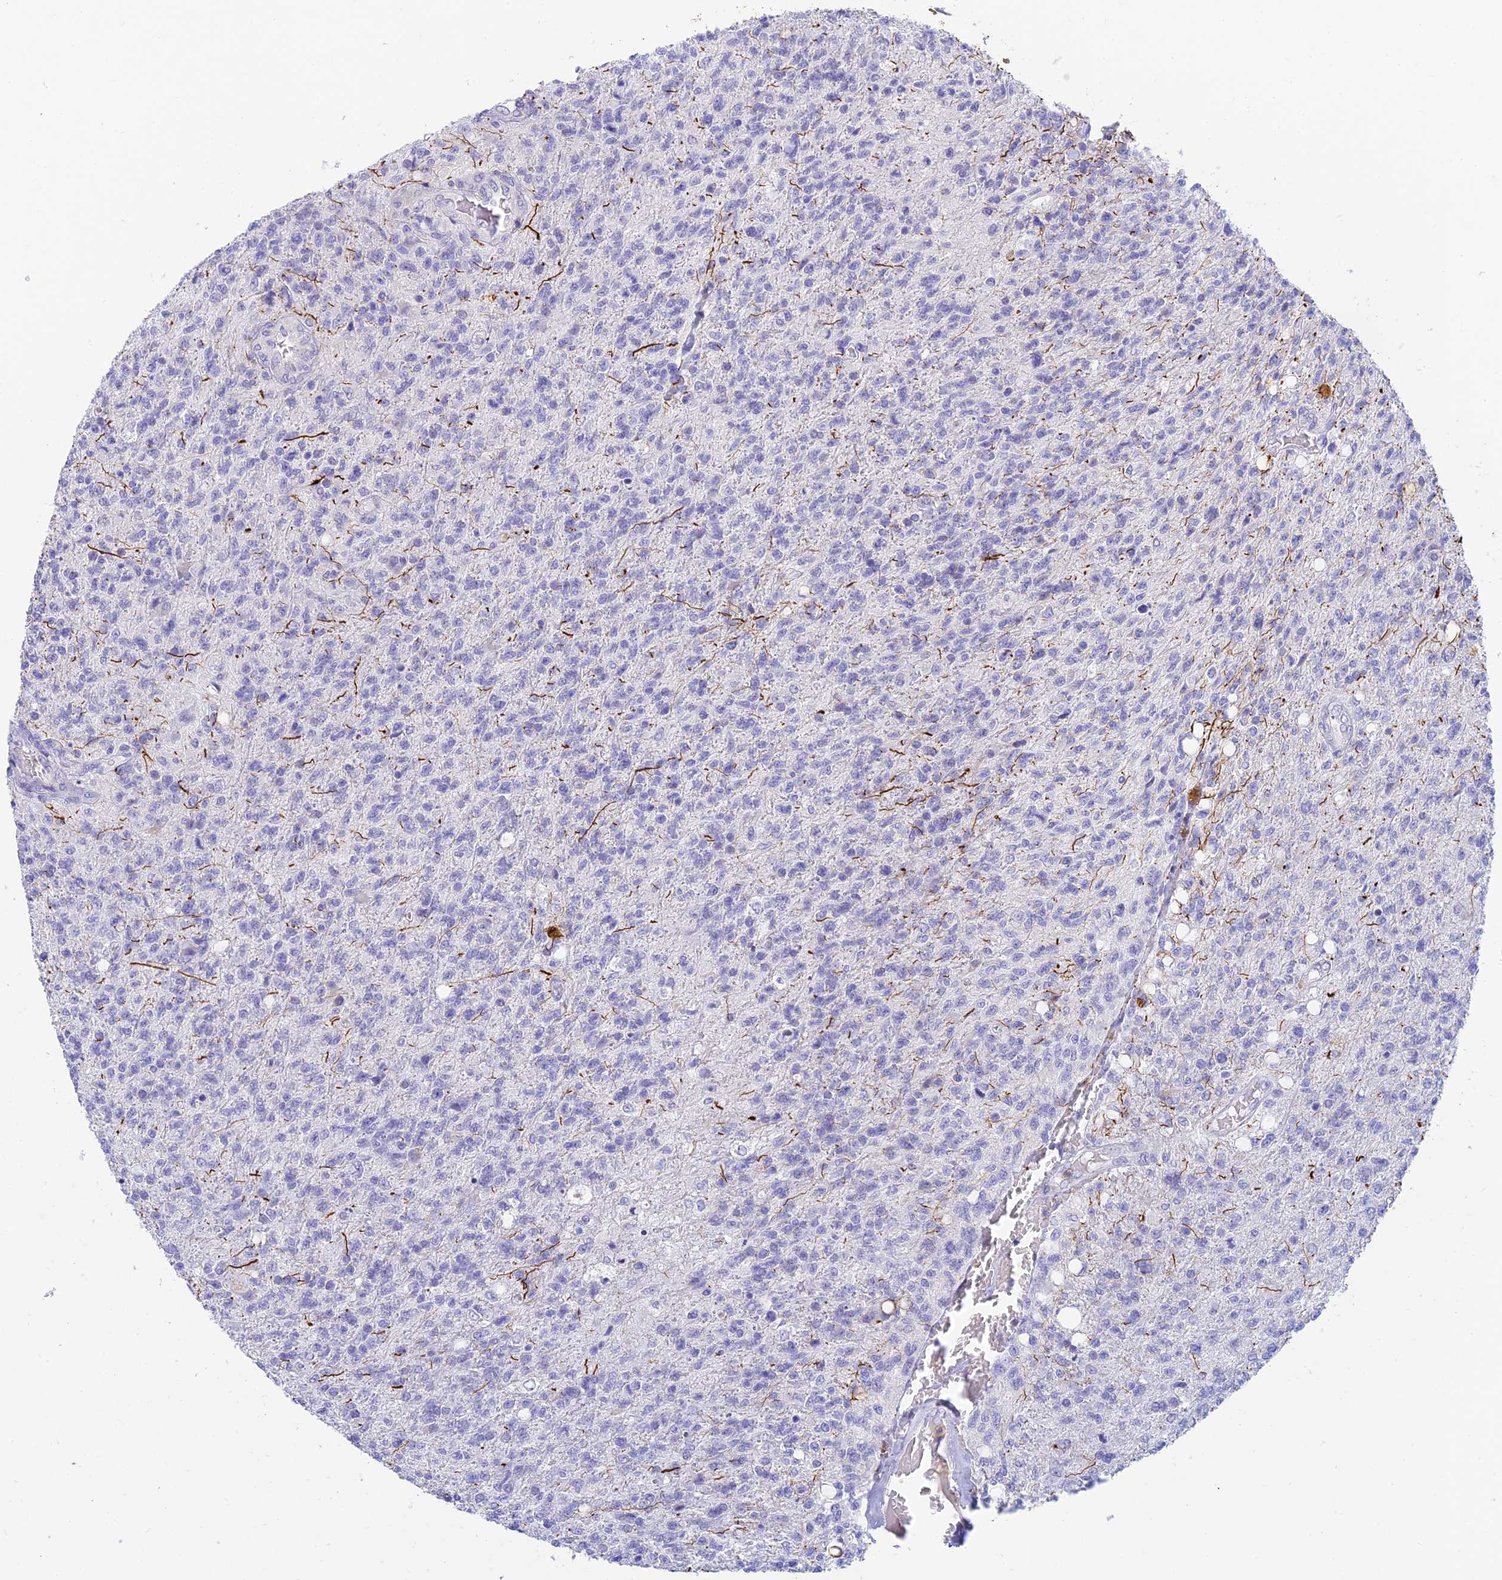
{"staining": {"intensity": "negative", "quantity": "none", "location": "none"}, "tissue": "glioma", "cell_type": "Tumor cells", "image_type": "cancer", "snomed": [{"axis": "morphology", "description": "Glioma, malignant, High grade"}, {"axis": "topography", "description": "Brain"}], "caption": "Tumor cells are negative for protein expression in human glioma.", "gene": "INTS13", "patient": {"sex": "male", "age": 56}}